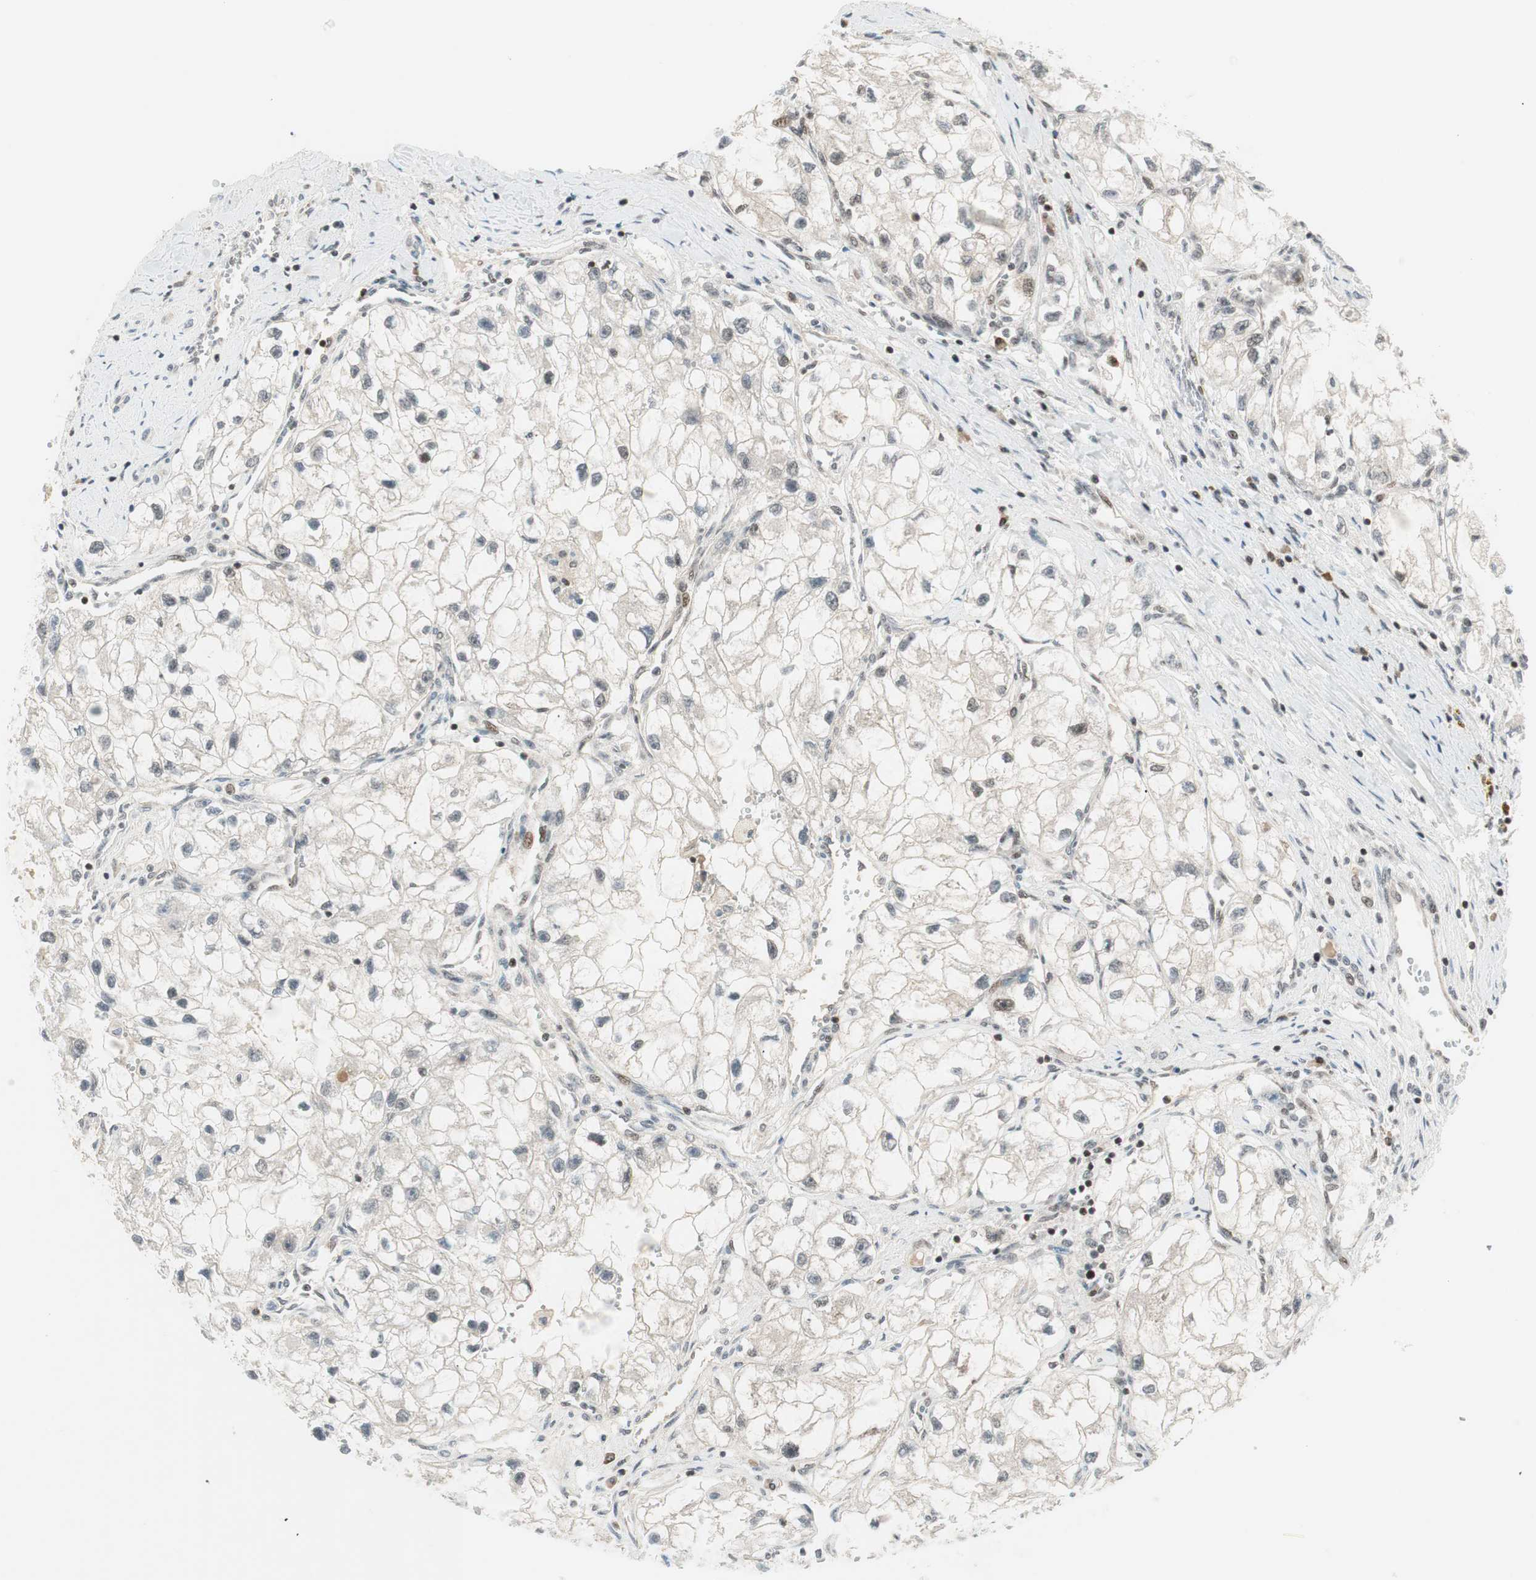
{"staining": {"intensity": "negative", "quantity": "none", "location": "none"}, "tissue": "renal cancer", "cell_type": "Tumor cells", "image_type": "cancer", "snomed": [{"axis": "morphology", "description": "Adenocarcinoma, NOS"}, {"axis": "topography", "description": "Kidney"}], "caption": "The image shows no staining of tumor cells in renal cancer.", "gene": "TPT1", "patient": {"sex": "female", "age": 70}}